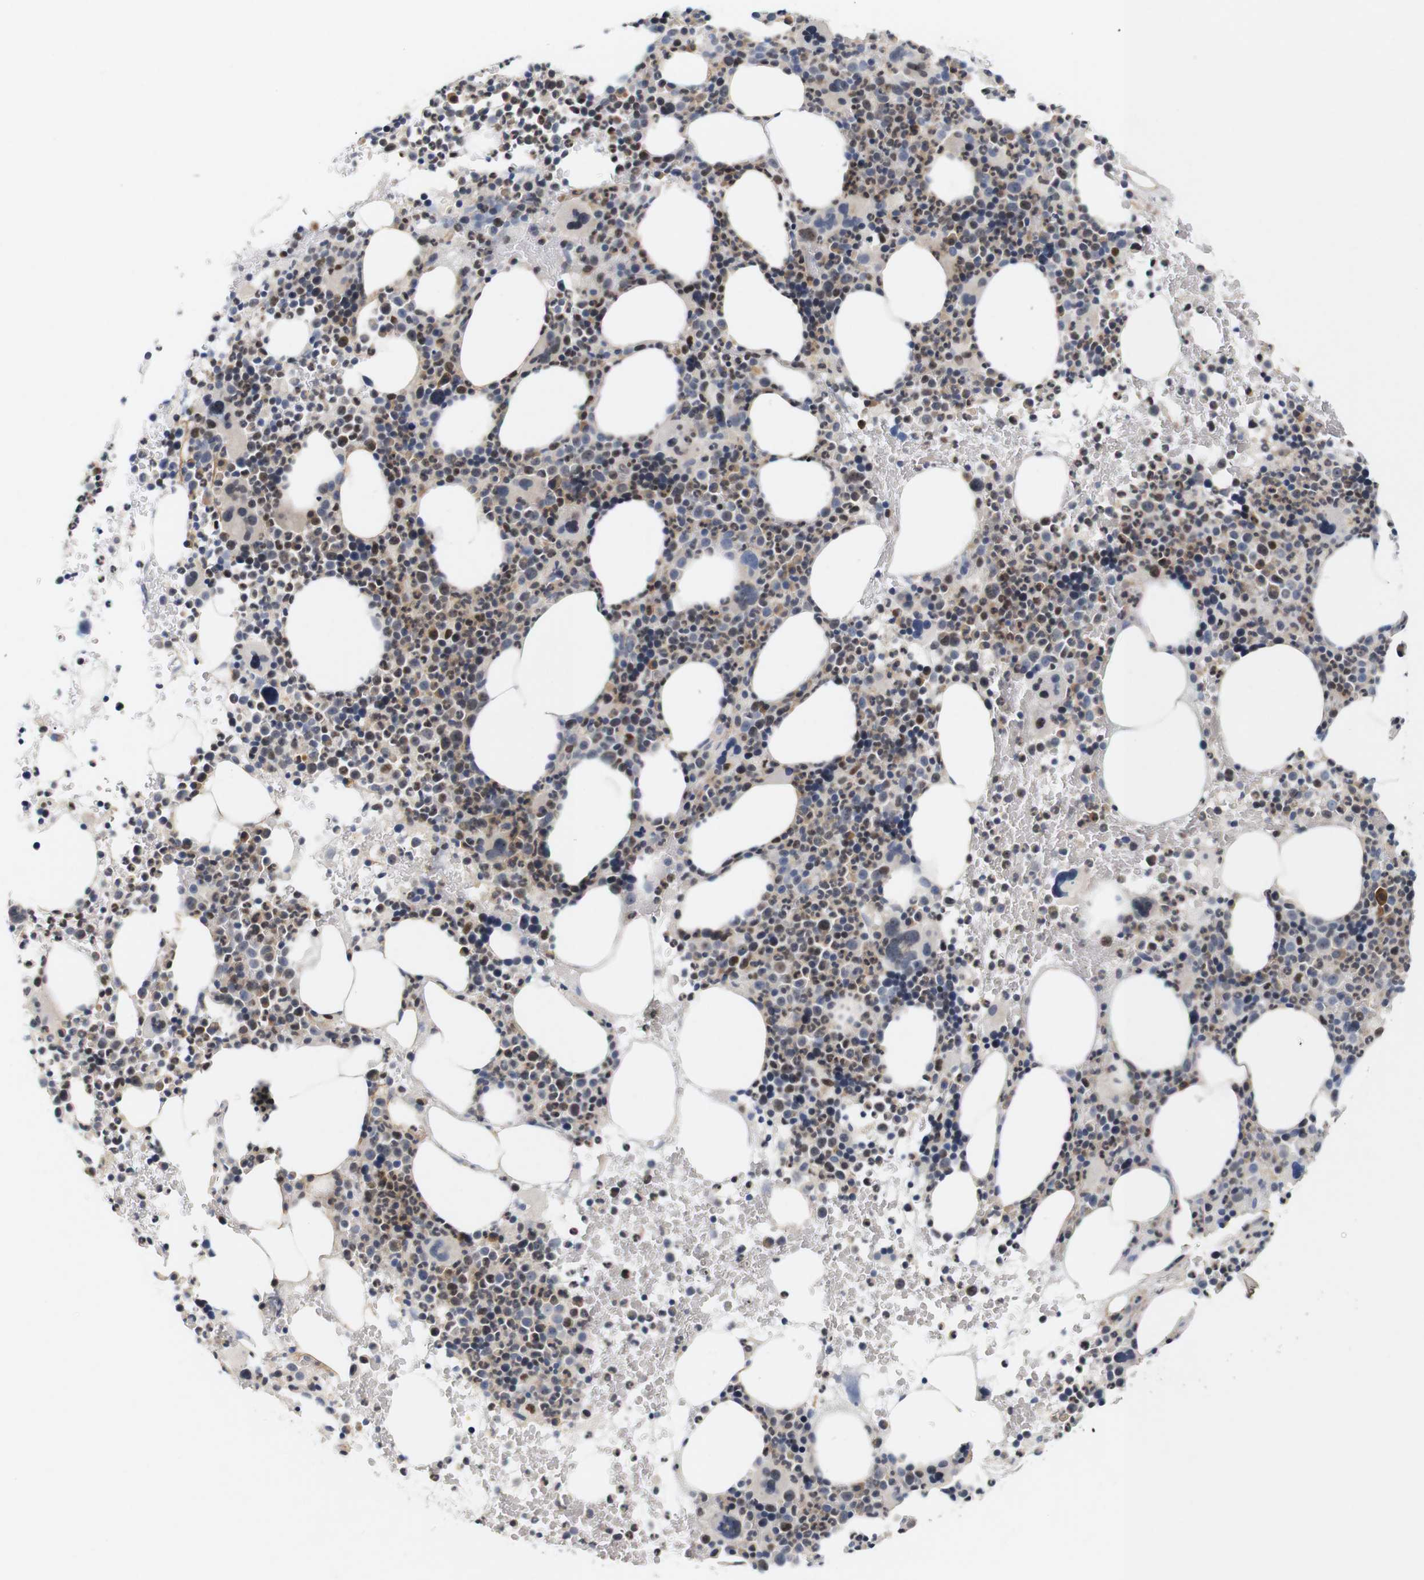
{"staining": {"intensity": "moderate", "quantity": "25%-75%", "location": "cytoplasmic/membranous,nuclear"}, "tissue": "bone marrow", "cell_type": "Hematopoietic cells", "image_type": "normal", "snomed": [{"axis": "morphology", "description": "Normal tissue, NOS"}, {"axis": "morphology", "description": "Inflammation, NOS"}, {"axis": "topography", "description": "Bone marrow"}], "caption": "Benign bone marrow was stained to show a protein in brown. There is medium levels of moderate cytoplasmic/membranous,nuclear staining in approximately 25%-75% of hematopoietic cells.", "gene": "CYB561", "patient": {"sex": "male", "age": 73}}